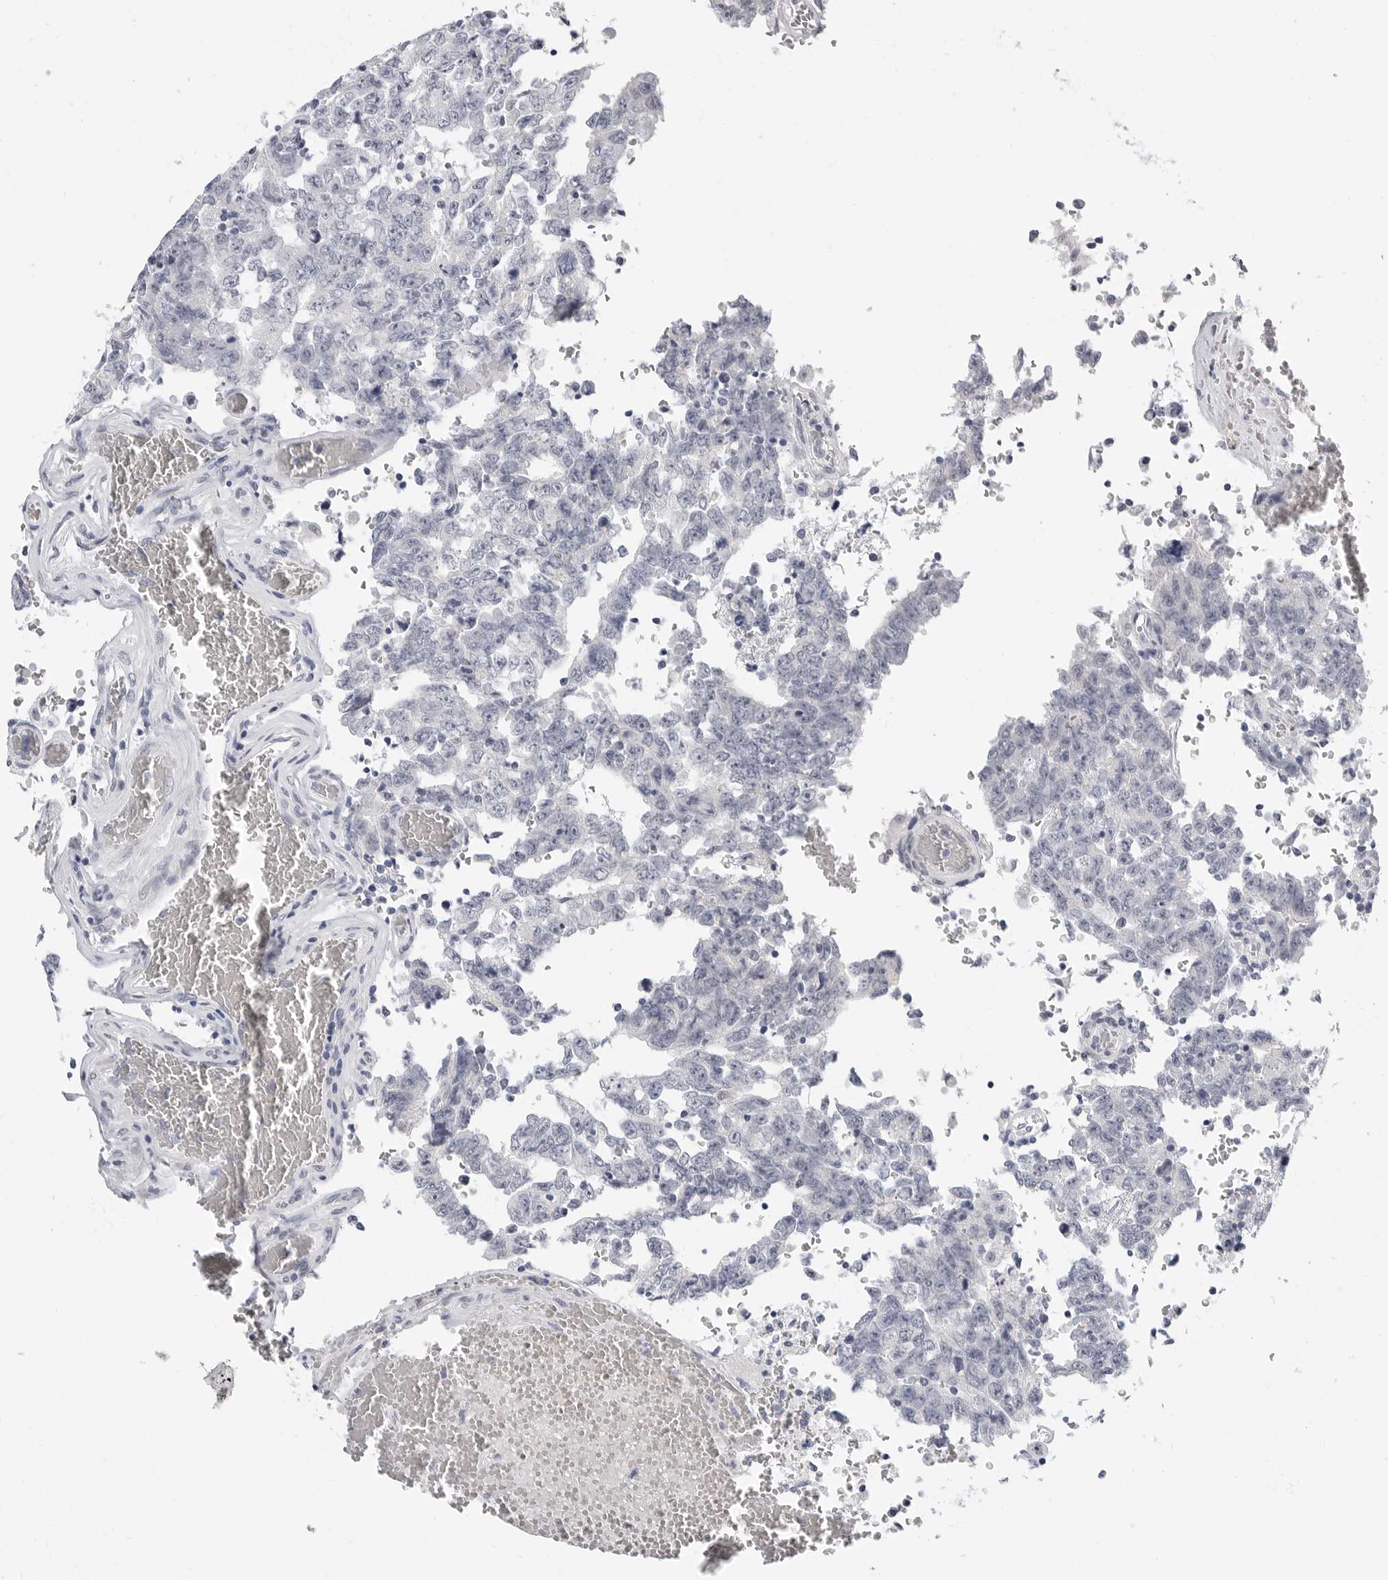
{"staining": {"intensity": "negative", "quantity": "none", "location": "none"}, "tissue": "testis cancer", "cell_type": "Tumor cells", "image_type": "cancer", "snomed": [{"axis": "morphology", "description": "Carcinoma, Embryonal, NOS"}, {"axis": "topography", "description": "Testis"}], "caption": "High power microscopy micrograph of an immunohistochemistry (IHC) histopathology image of testis cancer (embryonal carcinoma), revealing no significant staining in tumor cells.", "gene": "PLN", "patient": {"sex": "male", "age": 26}}